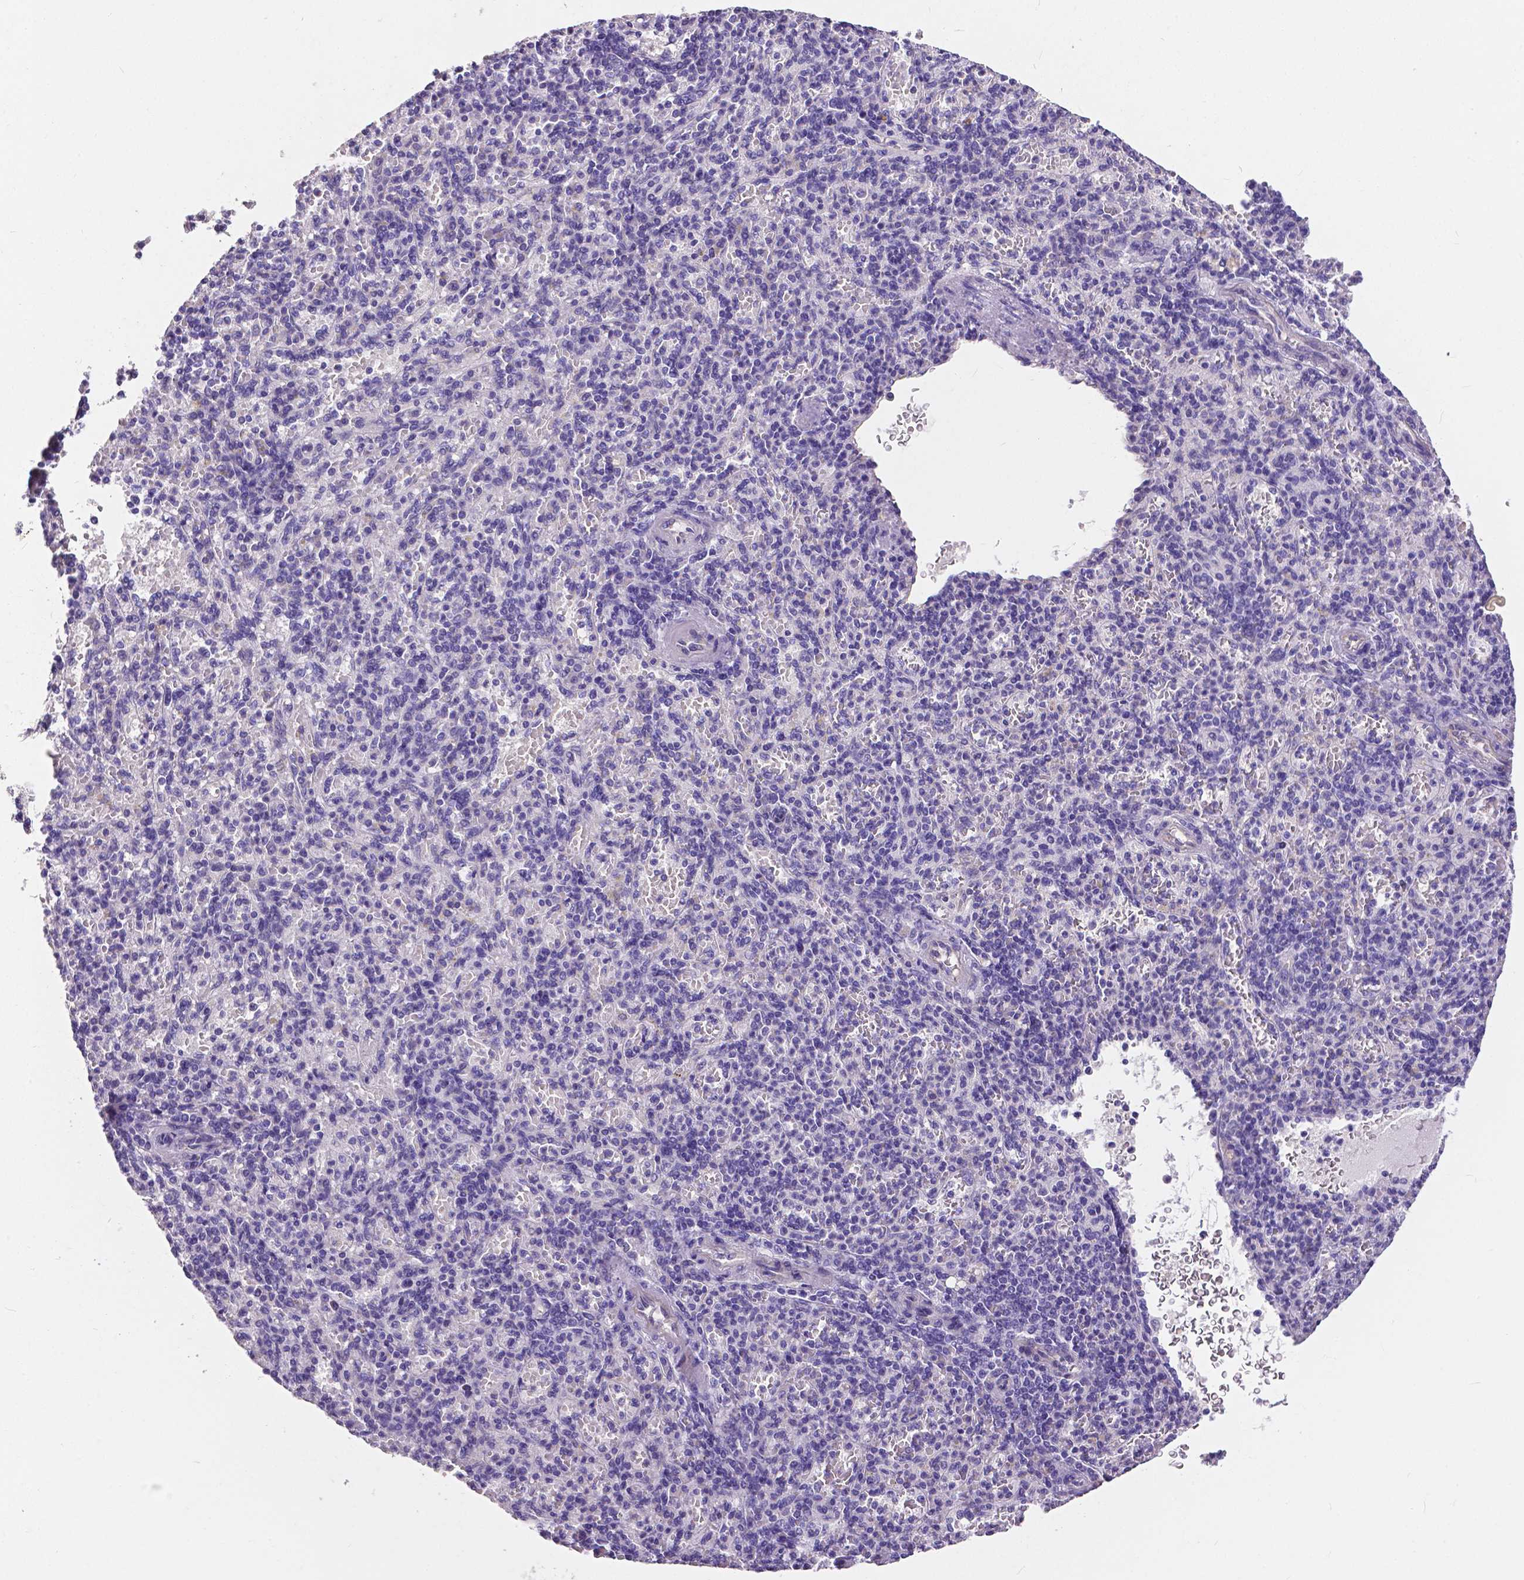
{"staining": {"intensity": "negative", "quantity": "none", "location": "none"}, "tissue": "spleen", "cell_type": "Cells in red pulp", "image_type": "normal", "snomed": [{"axis": "morphology", "description": "Normal tissue, NOS"}, {"axis": "topography", "description": "Spleen"}], "caption": "The image reveals no staining of cells in red pulp in benign spleen. The staining was performed using DAB (3,3'-diaminobenzidine) to visualize the protein expression in brown, while the nuclei were stained in blue with hematoxylin (Magnification: 20x).", "gene": "OCLN", "patient": {"sex": "female", "age": 74}}